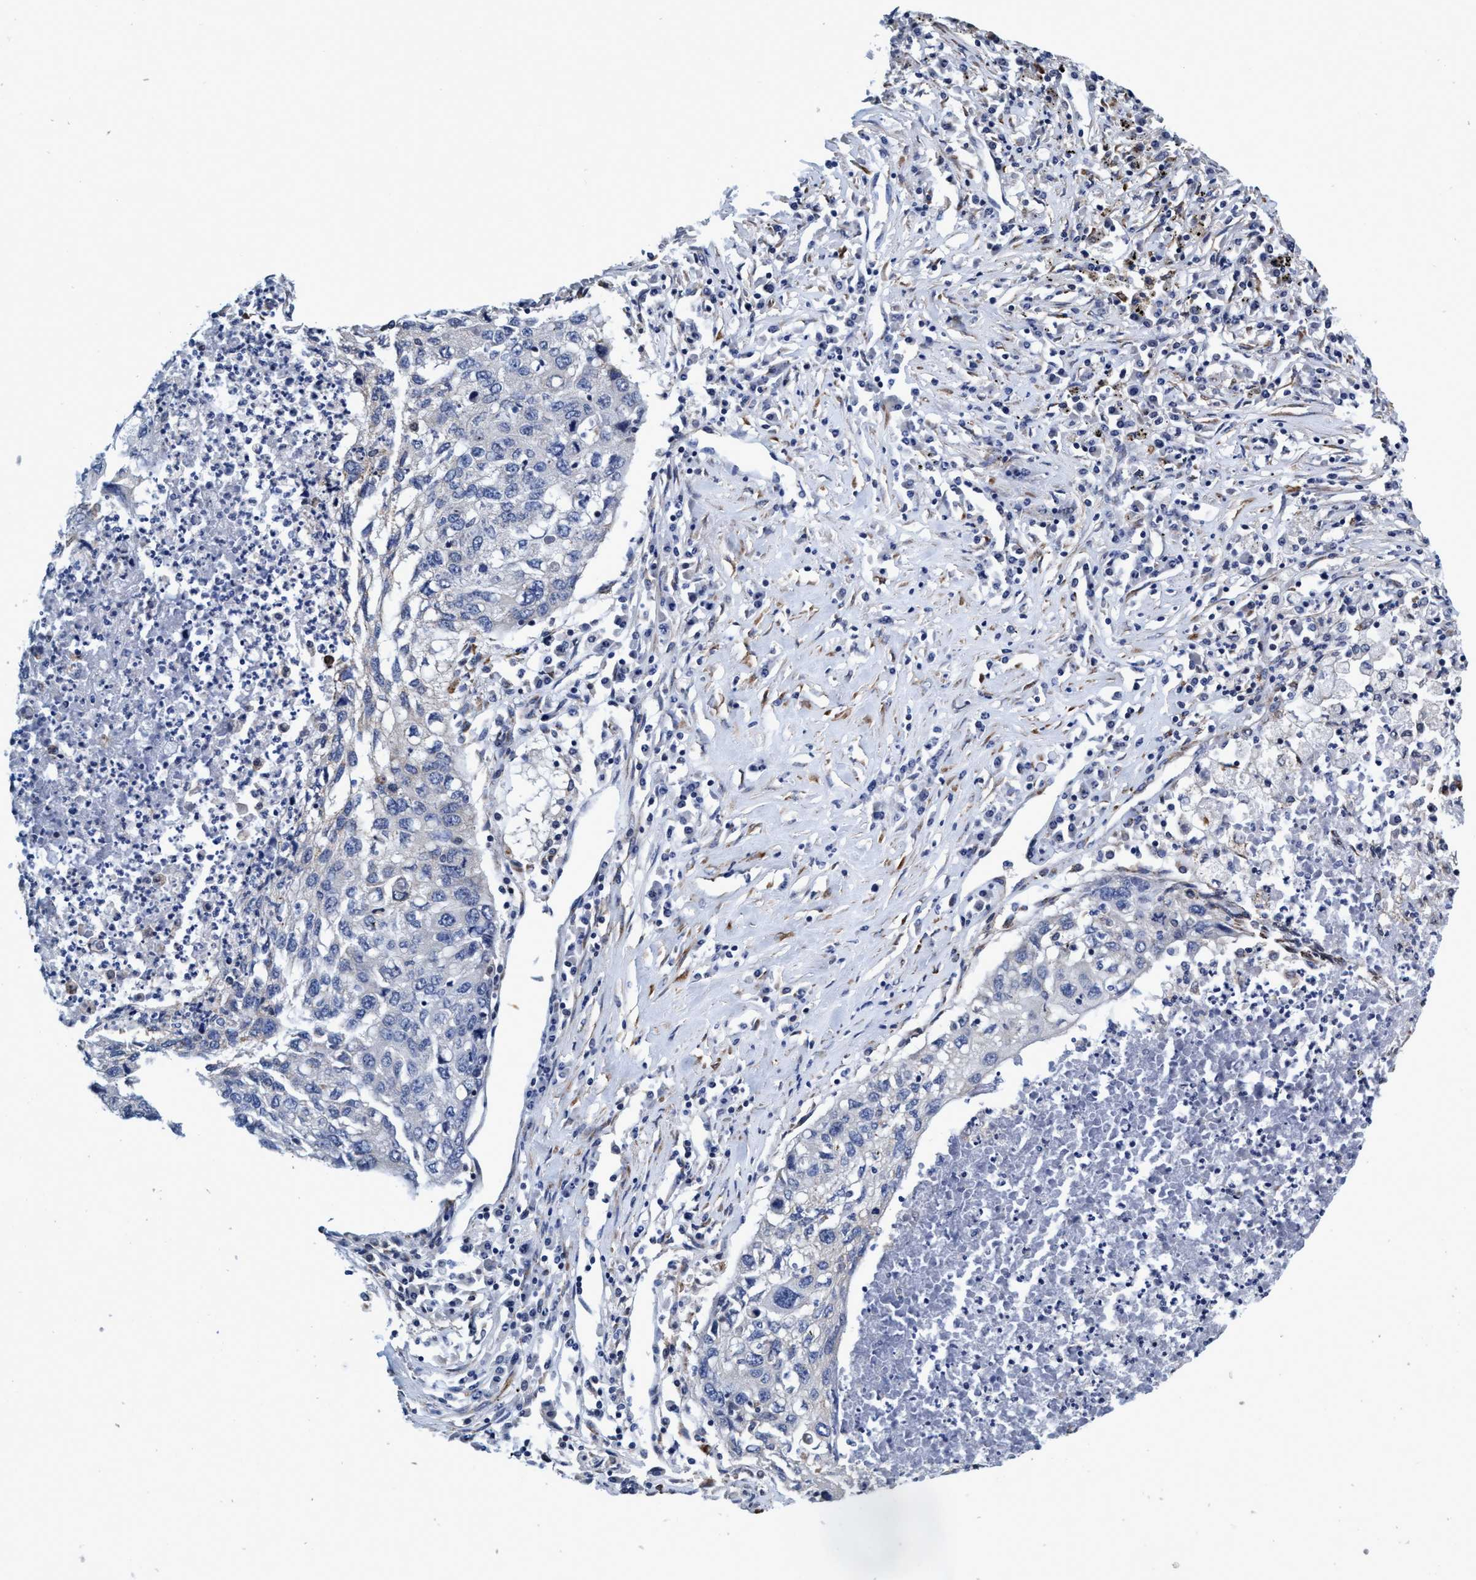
{"staining": {"intensity": "negative", "quantity": "none", "location": "none"}, "tissue": "lung cancer", "cell_type": "Tumor cells", "image_type": "cancer", "snomed": [{"axis": "morphology", "description": "Squamous cell carcinoma, NOS"}, {"axis": "topography", "description": "Lung"}], "caption": "Immunohistochemistry photomicrograph of neoplastic tissue: human squamous cell carcinoma (lung) stained with DAB (3,3'-diaminobenzidine) displays no significant protein staining in tumor cells.", "gene": "CALCOCO2", "patient": {"sex": "female", "age": 63}}